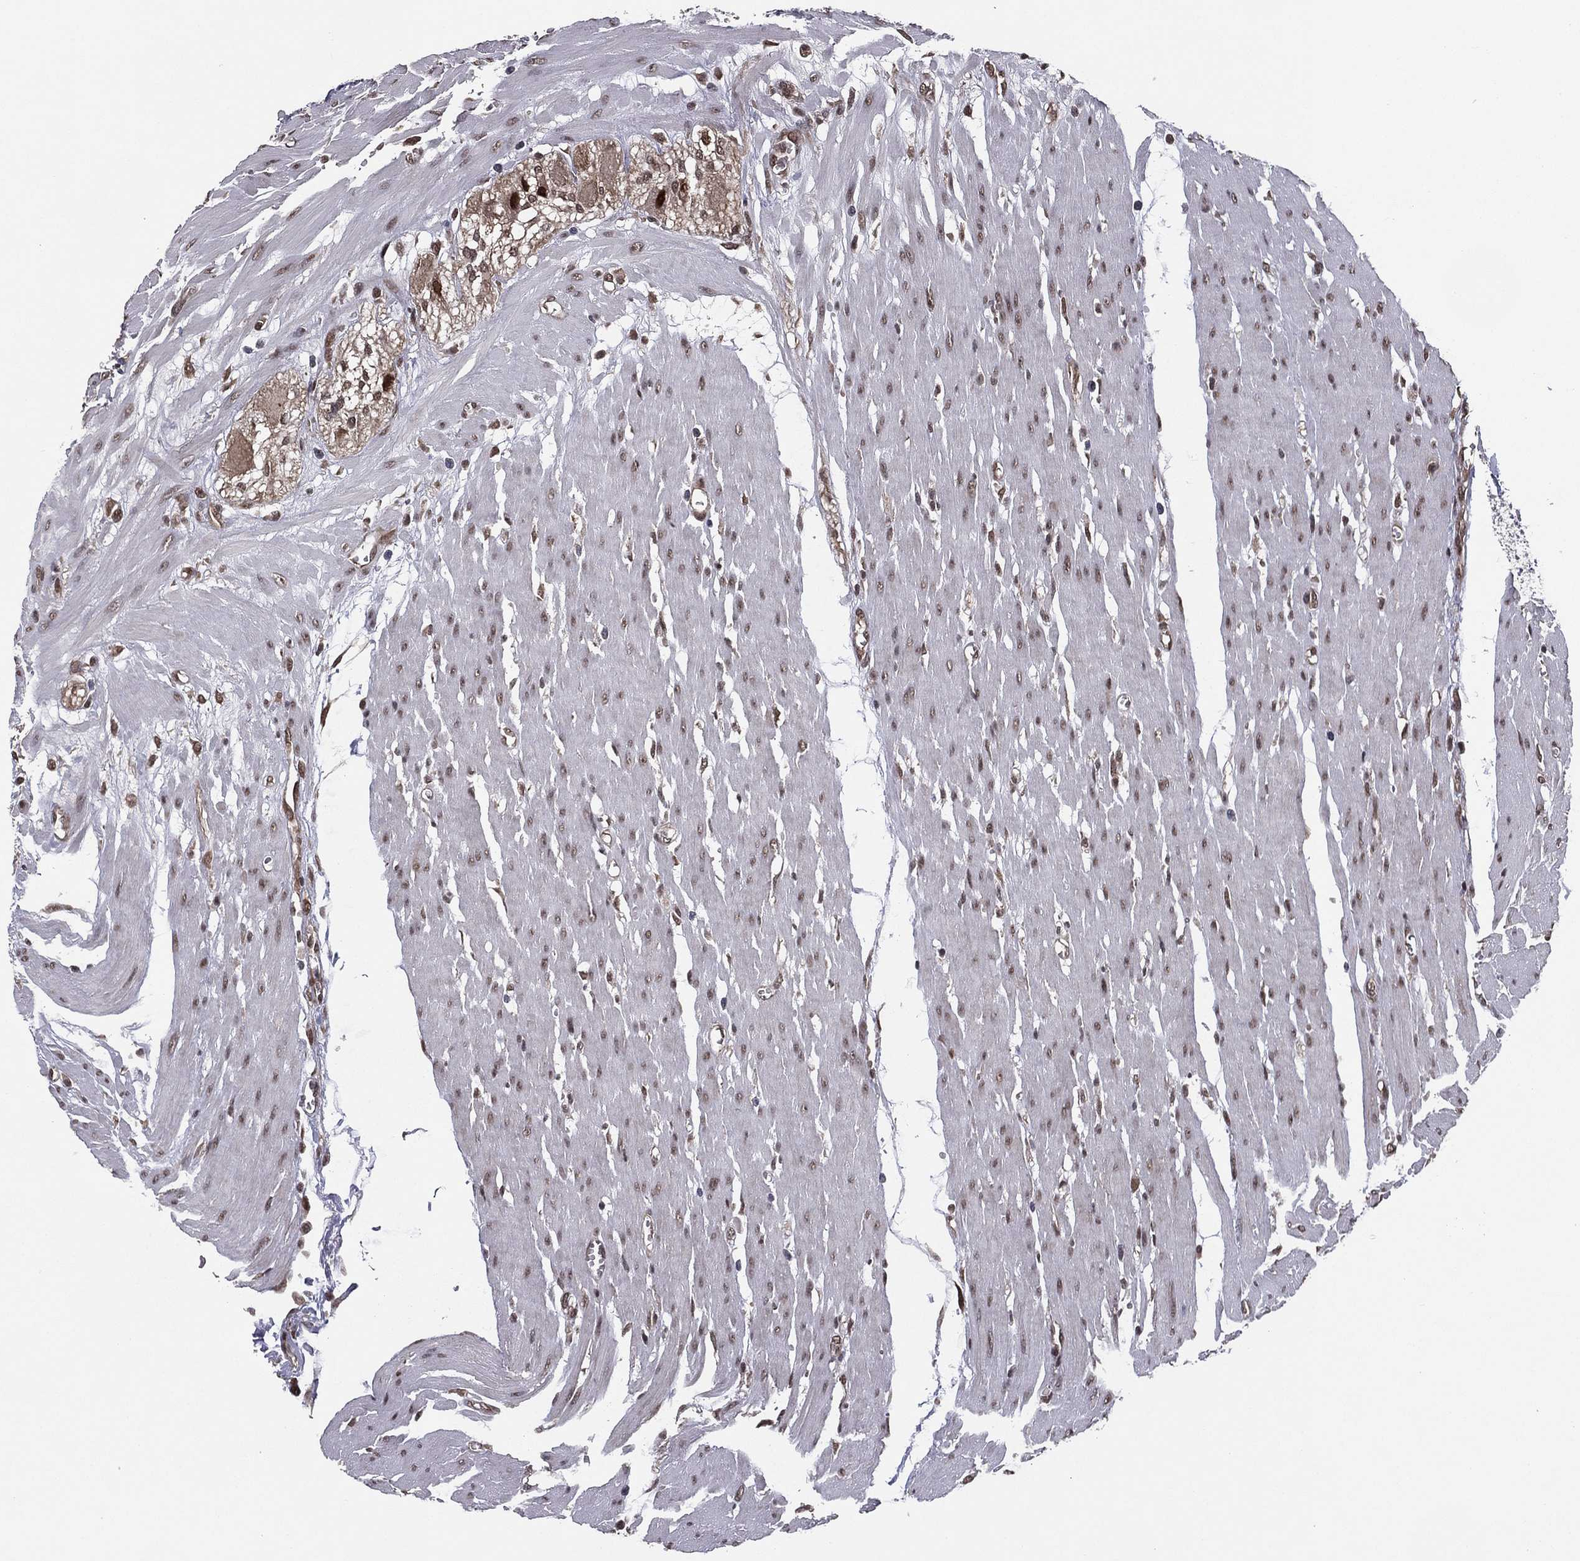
{"staining": {"intensity": "moderate", "quantity": "25%-75%", "location": "cytoplasmic/membranous"}, "tissue": "colon", "cell_type": "Endothelial cells", "image_type": "normal", "snomed": [{"axis": "morphology", "description": "Normal tissue, NOS"}, {"axis": "morphology", "description": "Adenocarcinoma, NOS"}, {"axis": "topography", "description": "Colon"}], "caption": "Protein expression analysis of benign human colon reveals moderate cytoplasmic/membranous positivity in approximately 25%-75% of endothelial cells.", "gene": "RARB", "patient": {"sex": "male", "age": 65}}